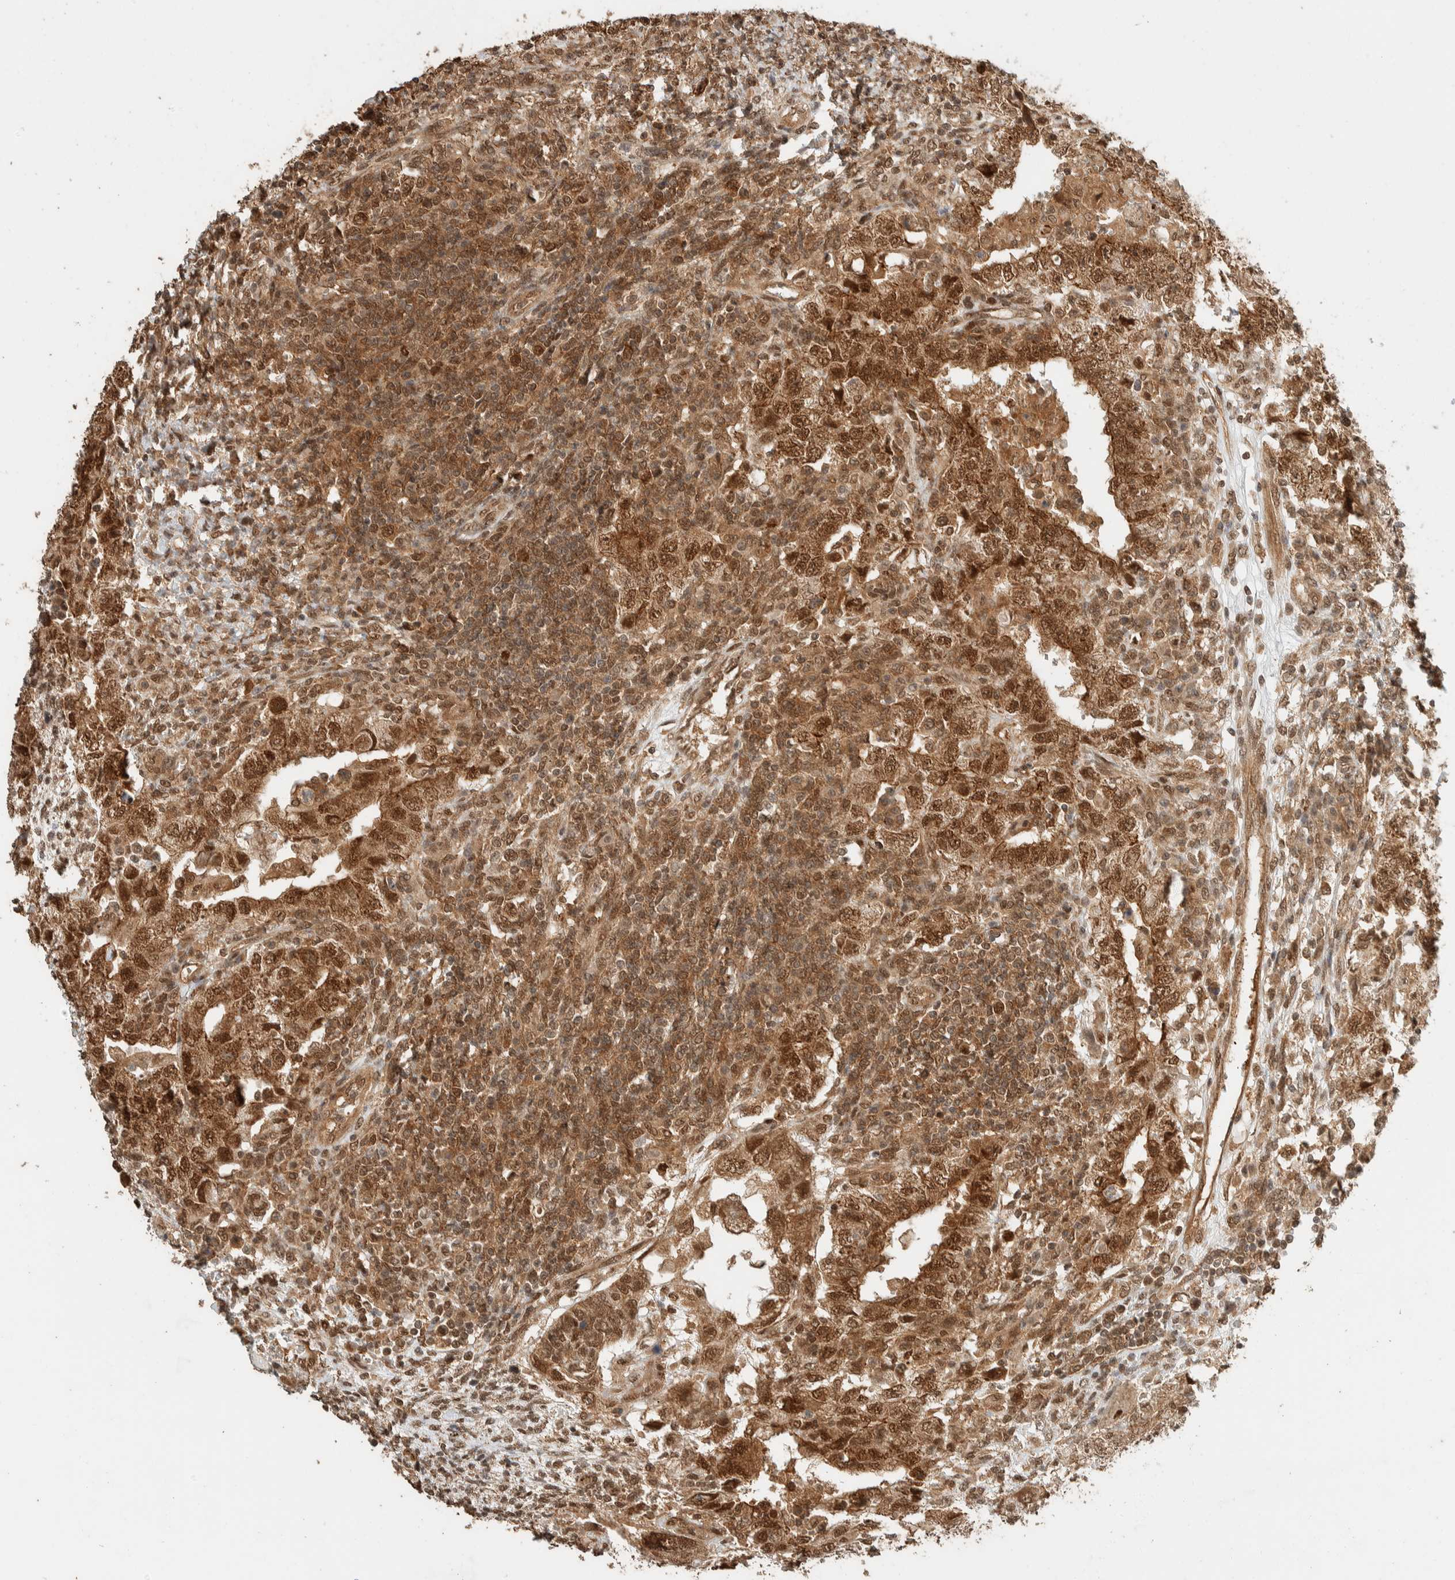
{"staining": {"intensity": "strong", "quantity": ">75%", "location": "cytoplasmic/membranous,nuclear"}, "tissue": "testis cancer", "cell_type": "Tumor cells", "image_type": "cancer", "snomed": [{"axis": "morphology", "description": "Carcinoma, Embryonal, NOS"}, {"axis": "topography", "description": "Testis"}], "caption": "Immunohistochemical staining of testis cancer (embryonal carcinoma) reveals strong cytoplasmic/membranous and nuclear protein expression in about >75% of tumor cells. (Brightfield microscopy of DAB IHC at high magnification).", "gene": "ZBTB2", "patient": {"sex": "male", "age": 26}}